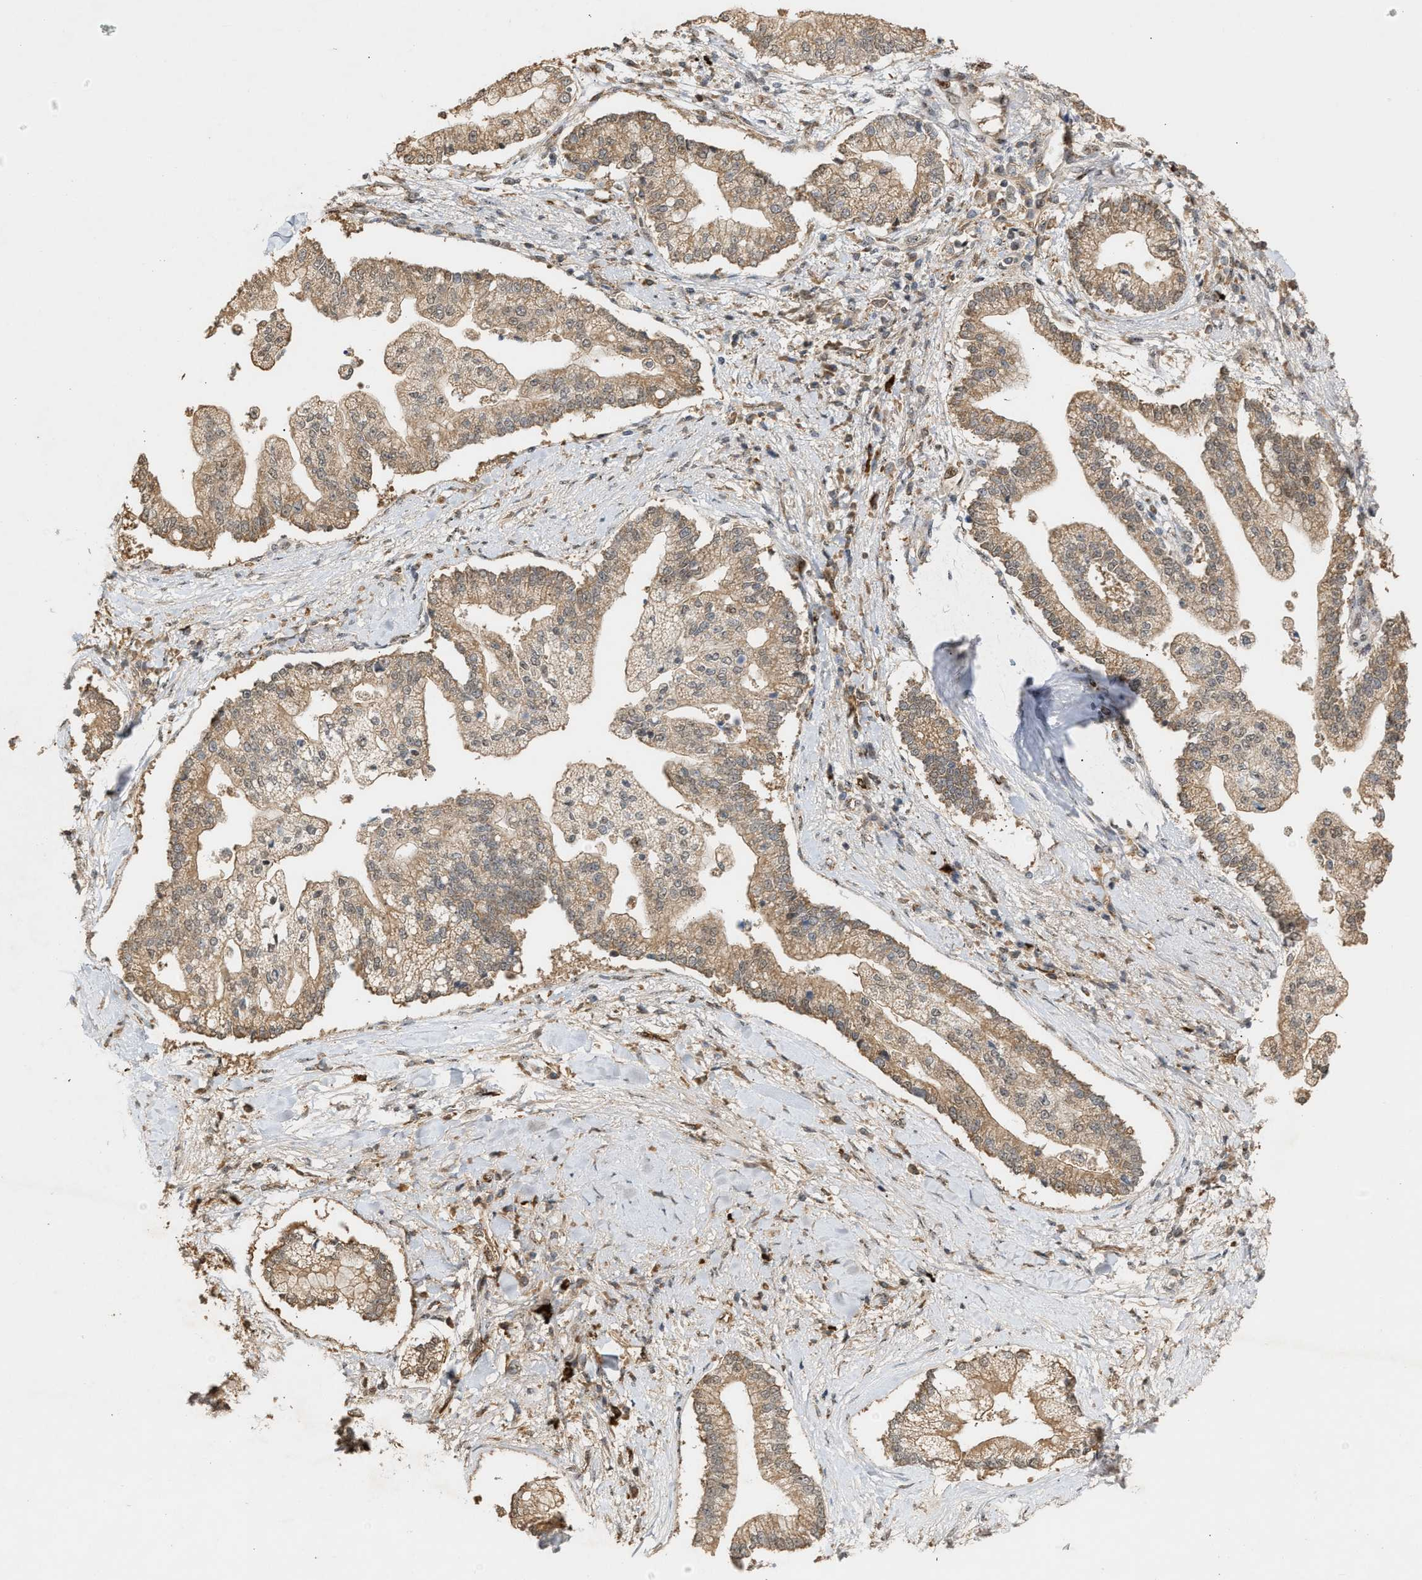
{"staining": {"intensity": "weak", "quantity": ">75%", "location": "cytoplasmic/membranous"}, "tissue": "liver cancer", "cell_type": "Tumor cells", "image_type": "cancer", "snomed": [{"axis": "morphology", "description": "Cholangiocarcinoma"}, {"axis": "topography", "description": "Liver"}], "caption": "Tumor cells reveal low levels of weak cytoplasmic/membranous positivity in approximately >75% of cells in liver cancer (cholangiocarcinoma).", "gene": "ZFAND5", "patient": {"sex": "male", "age": 50}}